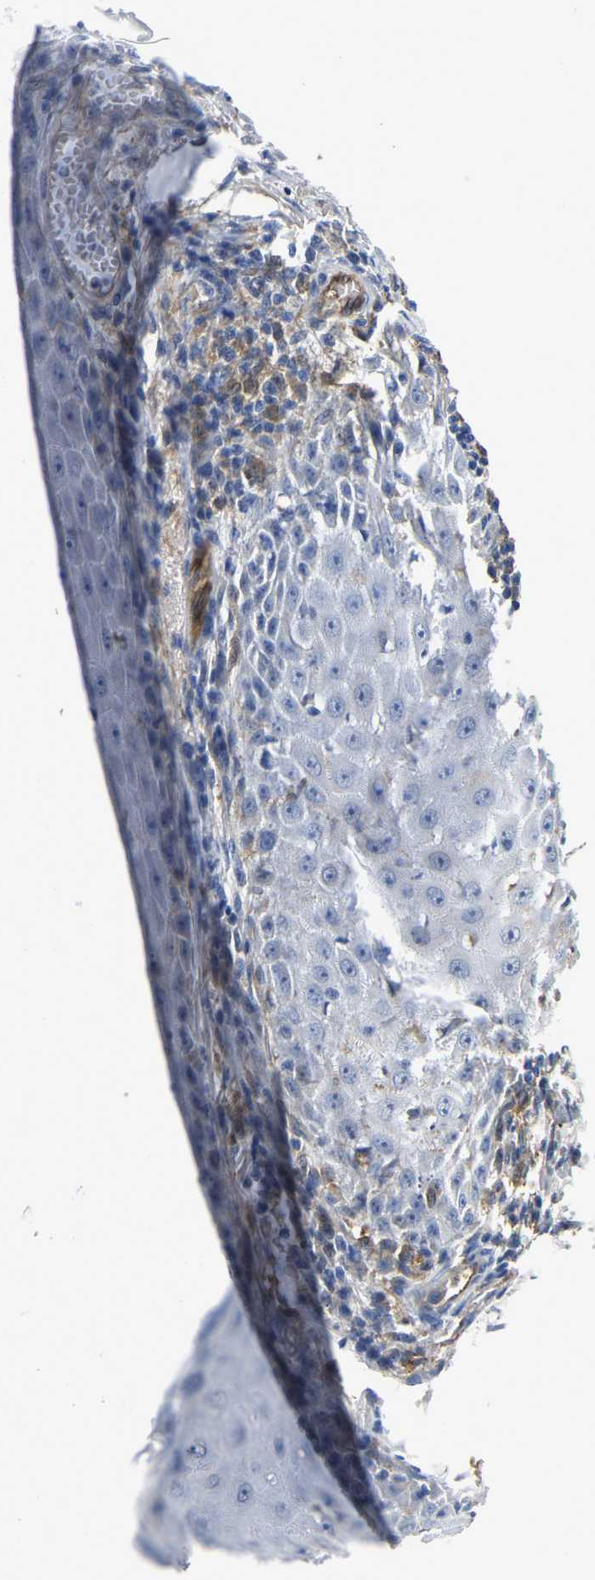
{"staining": {"intensity": "negative", "quantity": "none", "location": "none"}, "tissue": "skin cancer", "cell_type": "Tumor cells", "image_type": "cancer", "snomed": [{"axis": "morphology", "description": "Squamous cell carcinoma, NOS"}, {"axis": "topography", "description": "Skin"}], "caption": "Skin cancer (squamous cell carcinoma) was stained to show a protein in brown. There is no significant expression in tumor cells. (DAB (3,3'-diaminobenzidine) immunohistochemistry (IHC) with hematoxylin counter stain).", "gene": "ATG2B", "patient": {"sex": "female", "age": 73}}